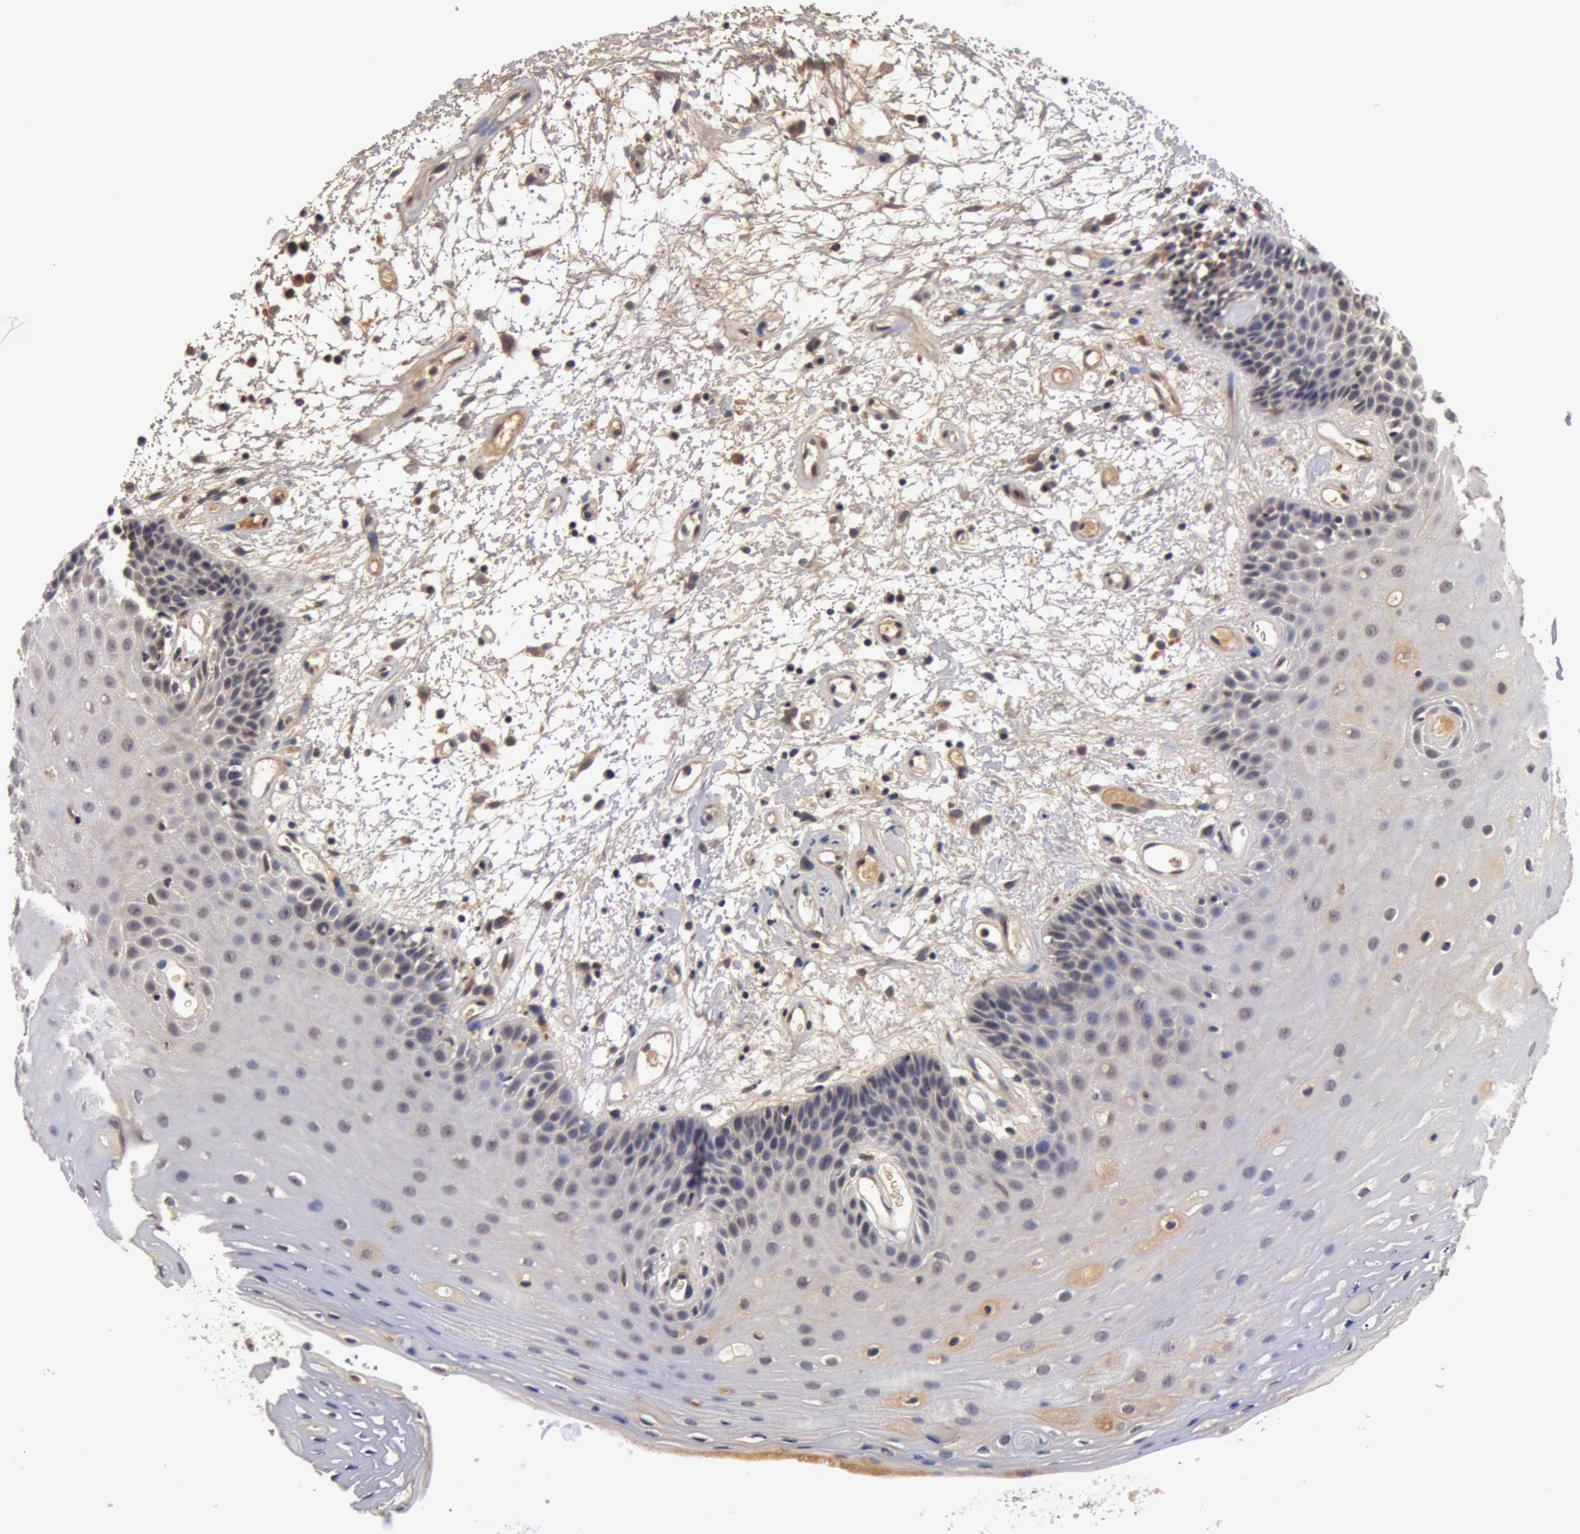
{"staining": {"intensity": "weak", "quantity": "25%-75%", "location": "cytoplasmic/membranous"}, "tissue": "oral mucosa", "cell_type": "Squamous epithelial cells", "image_type": "normal", "snomed": [{"axis": "morphology", "description": "Normal tissue, NOS"}, {"axis": "topography", "description": "Oral tissue"}], "caption": "A brown stain highlights weak cytoplasmic/membranous staining of a protein in squamous epithelial cells of normal oral mucosa.", "gene": "BCHE", "patient": {"sex": "female", "age": 79}}